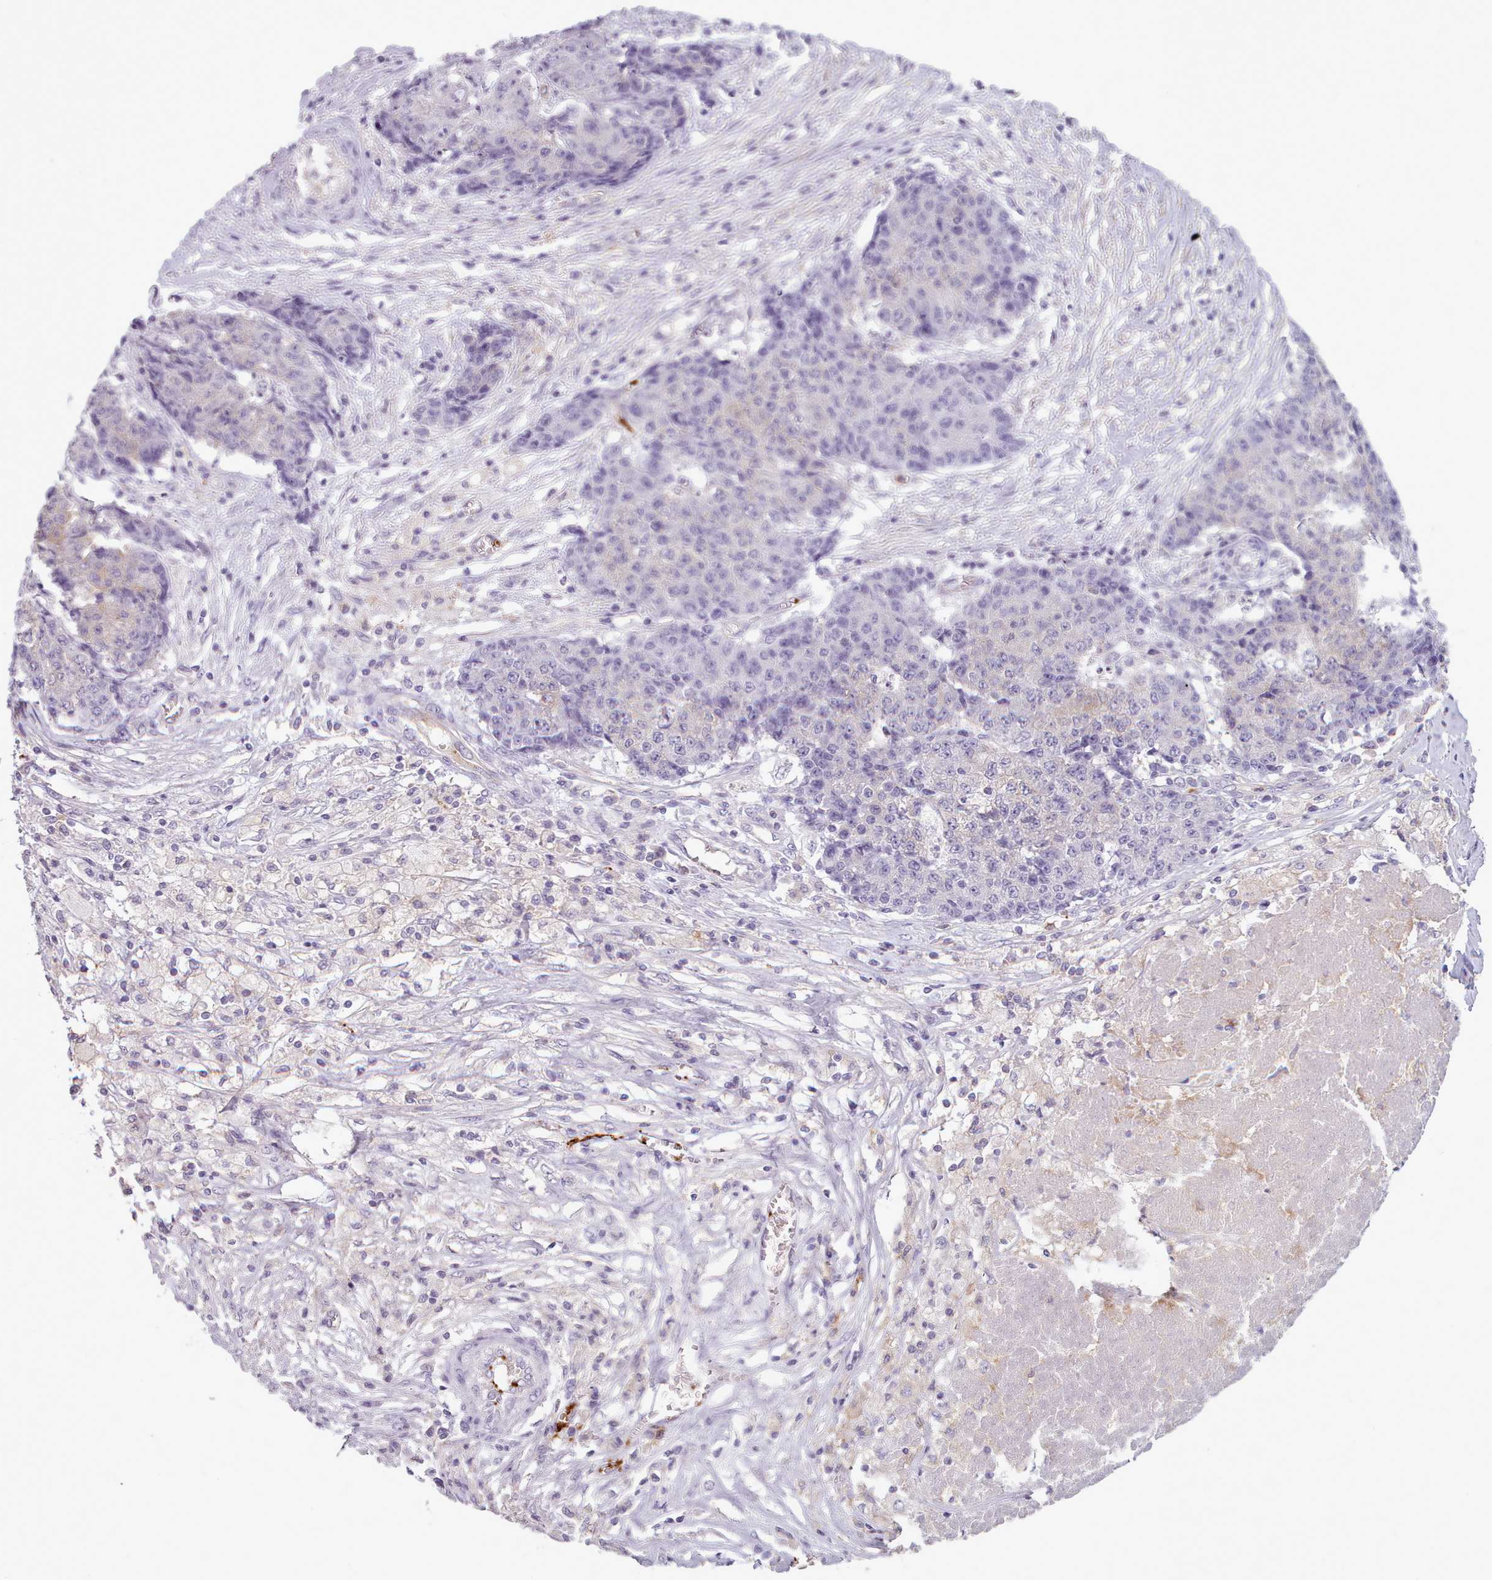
{"staining": {"intensity": "negative", "quantity": "none", "location": "none"}, "tissue": "ovarian cancer", "cell_type": "Tumor cells", "image_type": "cancer", "snomed": [{"axis": "morphology", "description": "Carcinoma, endometroid"}, {"axis": "topography", "description": "Ovary"}], "caption": "Ovarian cancer stained for a protein using IHC demonstrates no expression tumor cells.", "gene": "NDST2", "patient": {"sex": "female", "age": 42}}